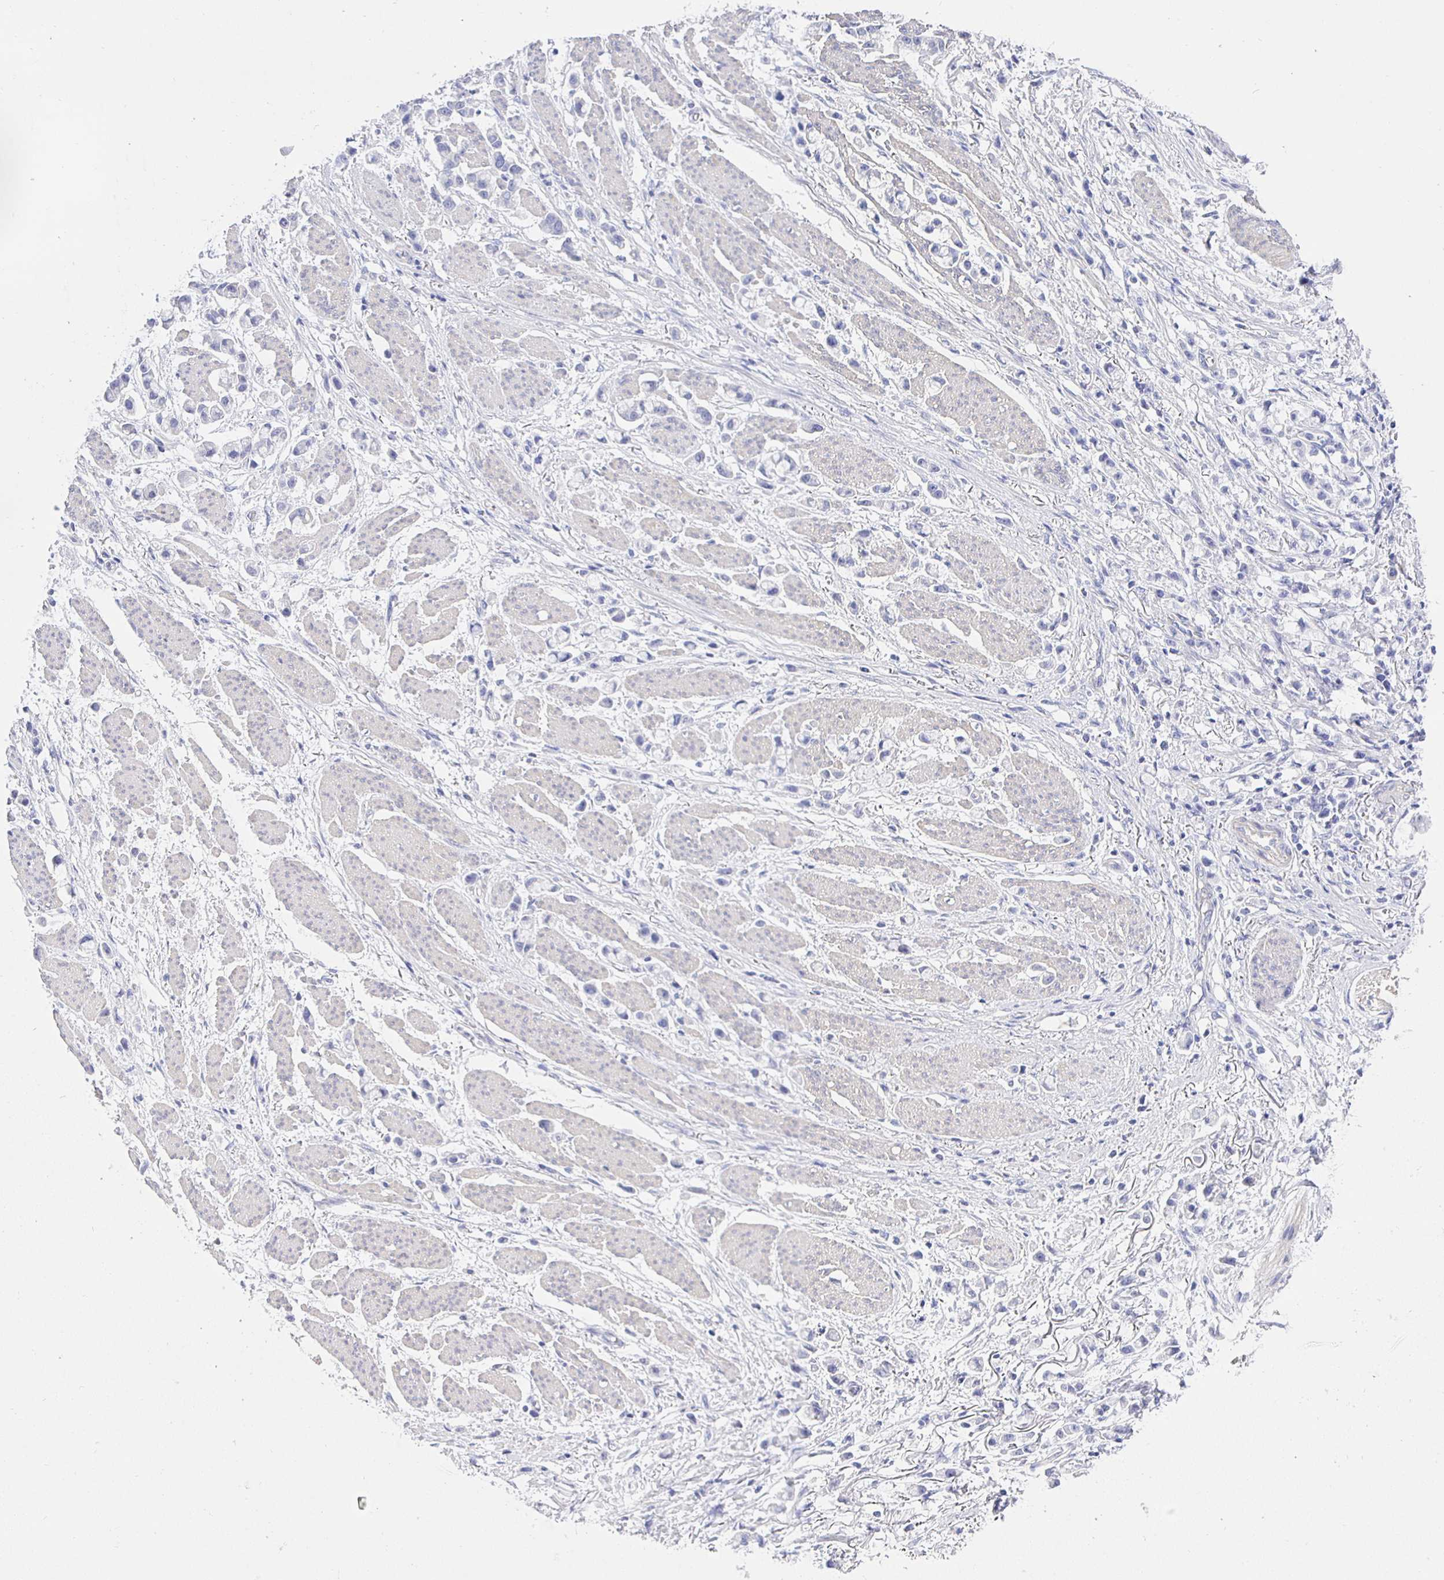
{"staining": {"intensity": "negative", "quantity": "none", "location": "none"}, "tissue": "stomach cancer", "cell_type": "Tumor cells", "image_type": "cancer", "snomed": [{"axis": "morphology", "description": "Adenocarcinoma, NOS"}, {"axis": "topography", "description": "Stomach"}], "caption": "High power microscopy photomicrograph of an IHC micrograph of adenocarcinoma (stomach), revealing no significant expression in tumor cells.", "gene": "HSPA4L", "patient": {"sex": "female", "age": 81}}